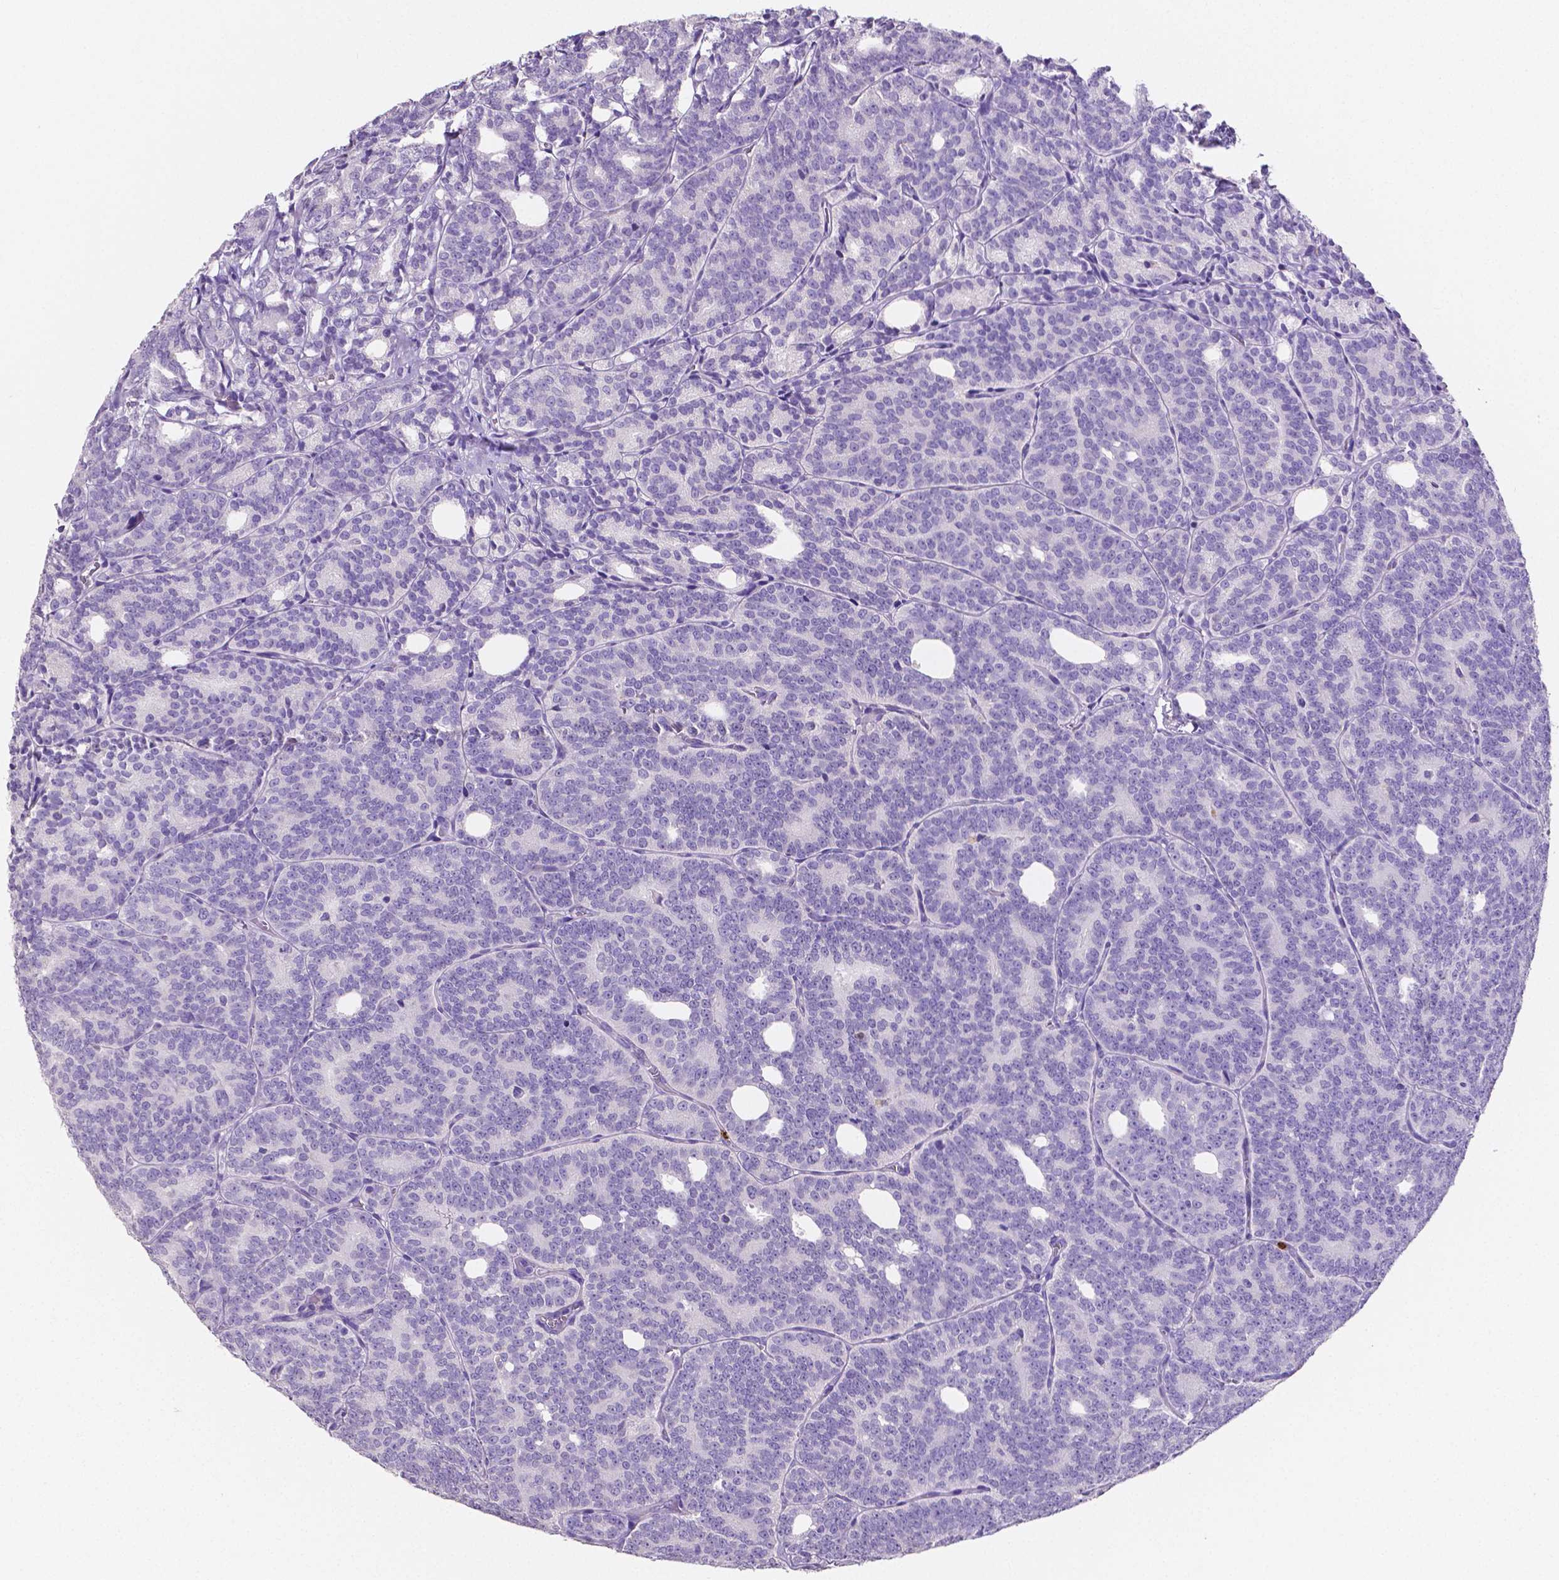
{"staining": {"intensity": "negative", "quantity": "none", "location": "none"}, "tissue": "prostate cancer", "cell_type": "Tumor cells", "image_type": "cancer", "snomed": [{"axis": "morphology", "description": "Adenocarcinoma, High grade"}, {"axis": "topography", "description": "Prostate"}], "caption": "Tumor cells are negative for protein expression in human prostate cancer.", "gene": "MMP9", "patient": {"sex": "male", "age": 53}}